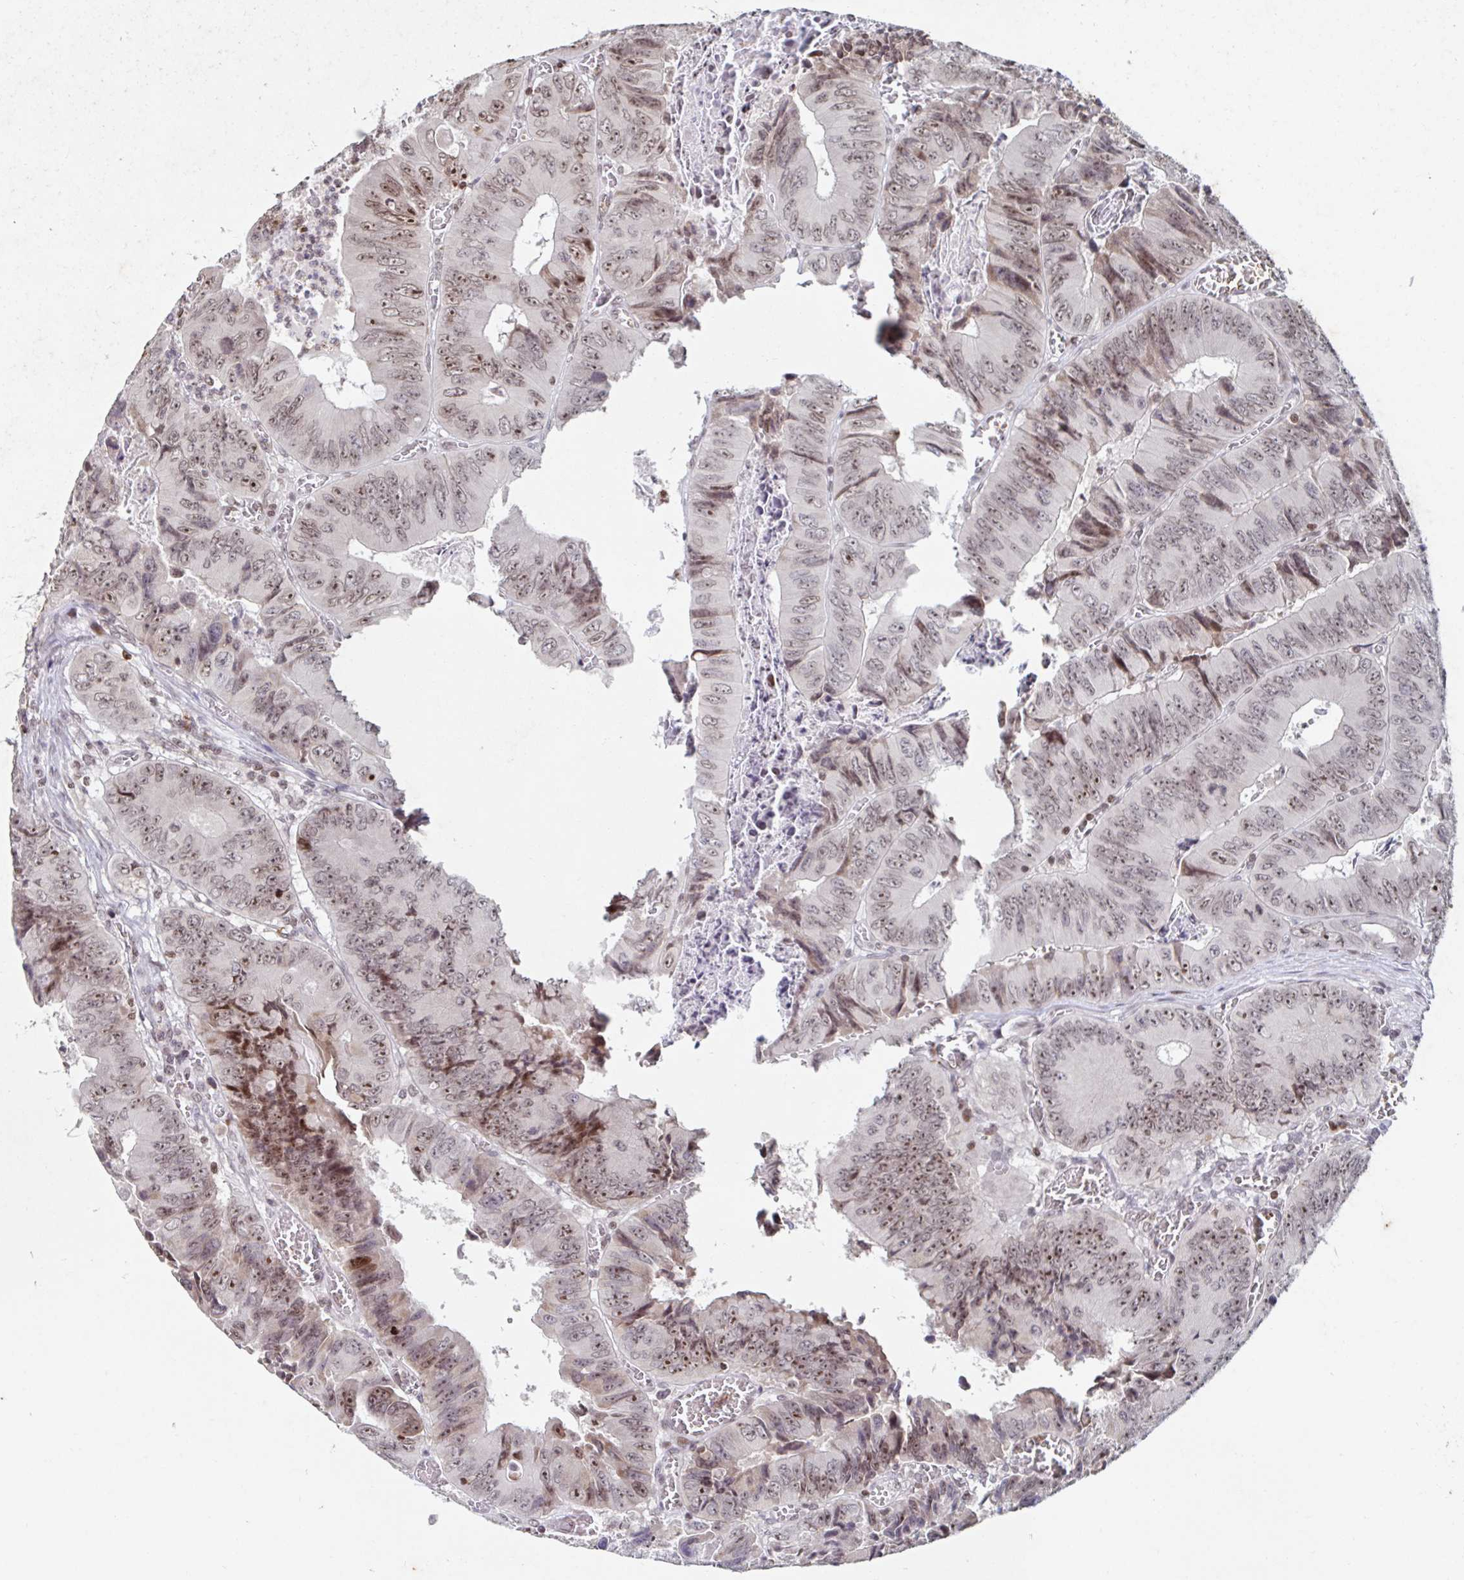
{"staining": {"intensity": "moderate", "quantity": ">75%", "location": "nuclear"}, "tissue": "colorectal cancer", "cell_type": "Tumor cells", "image_type": "cancer", "snomed": [{"axis": "morphology", "description": "Adenocarcinoma, NOS"}, {"axis": "topography", "description": "Colon"}], "caption": "Immunohistochemistry micrograph of human colorectal cancer stained for a protein (brown), which exhibits medium levels of moderate nuclear expression in about >75% of tumor cells.", "gene": "C19orf53", "patient": {"sex": "female", "age": 84}}